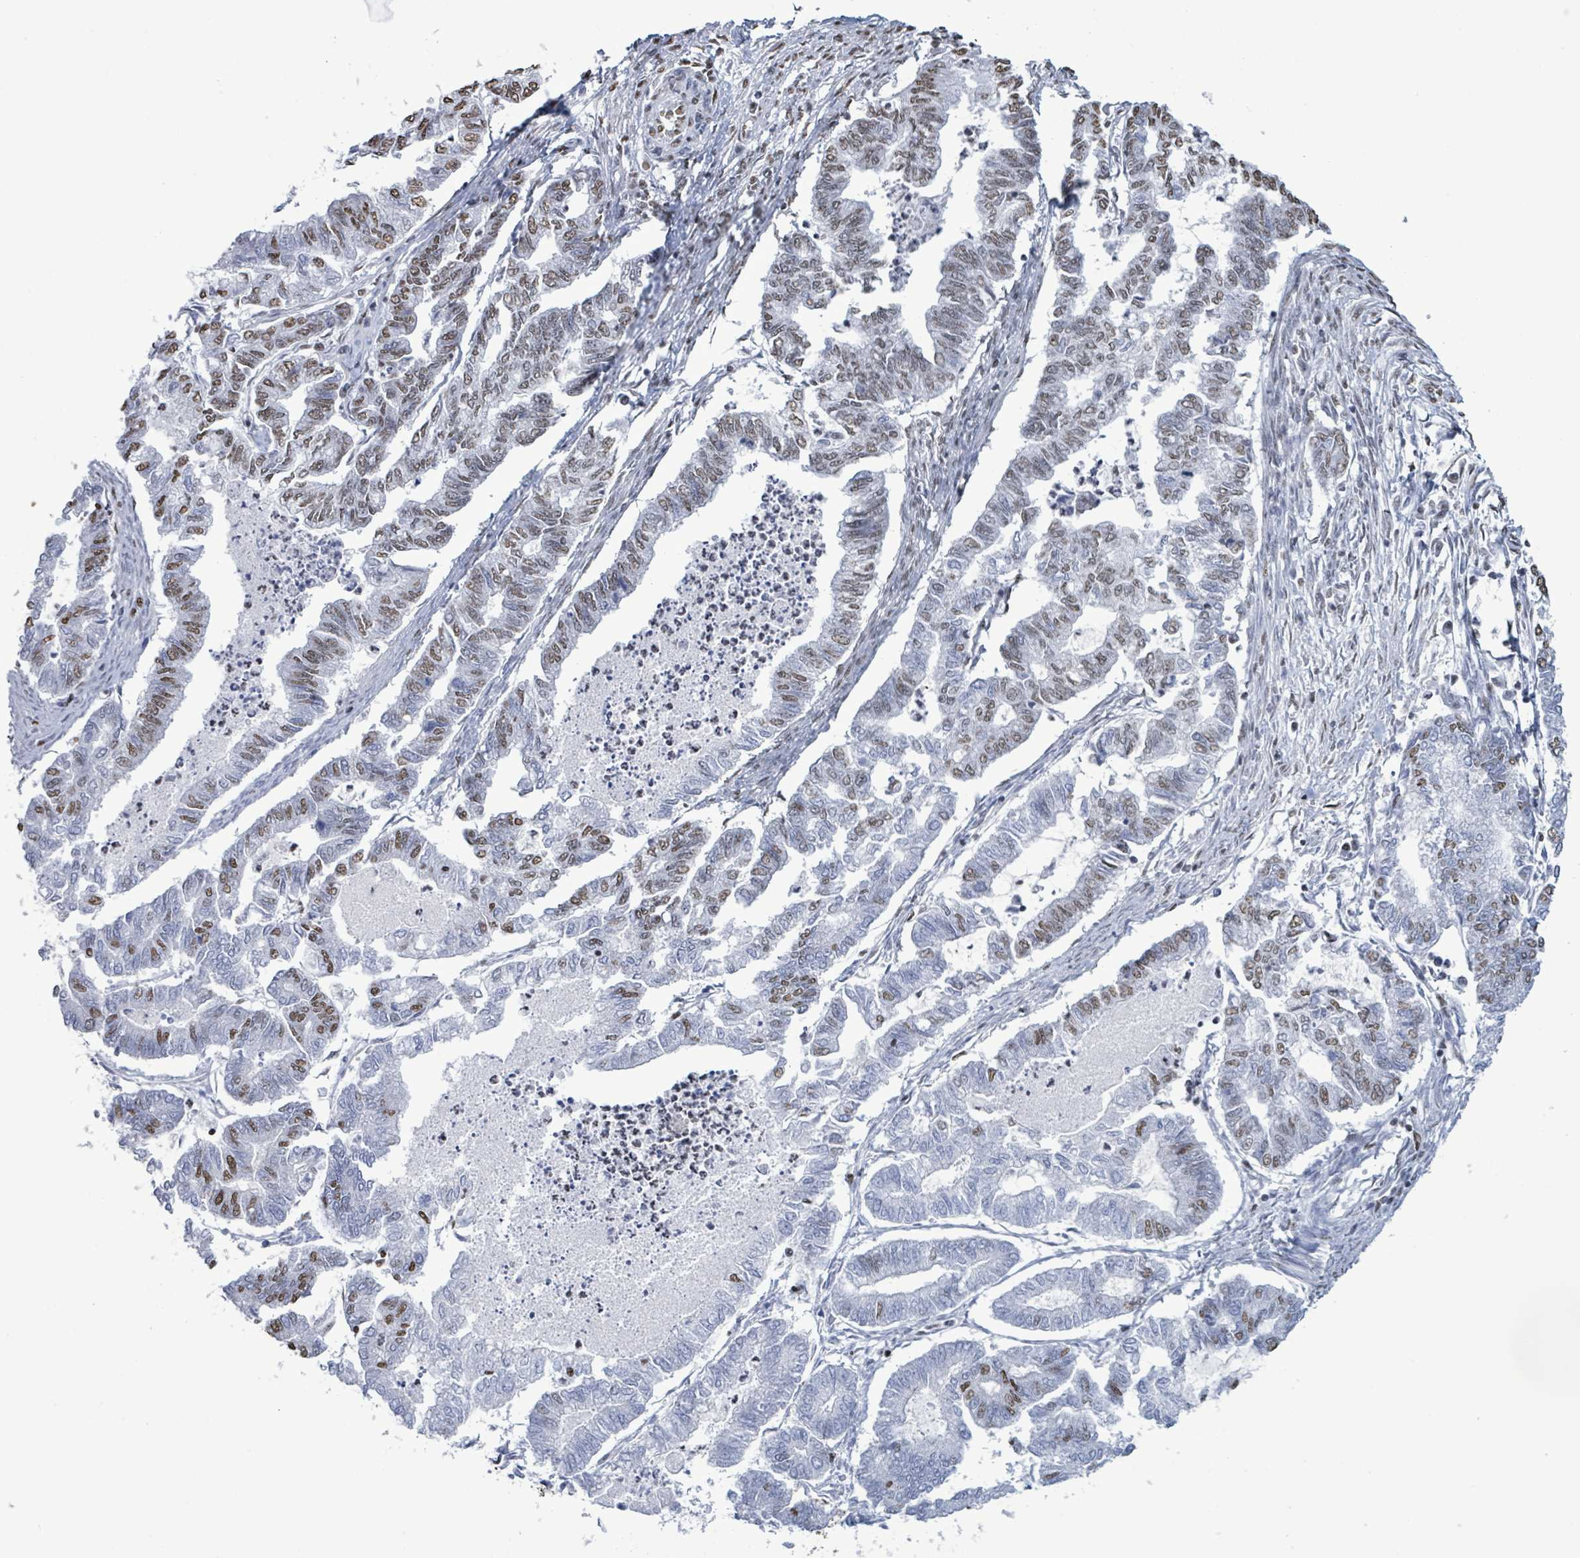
{"staining": {"intensity": "moderate", "quantity": "<25%", "location": "nuclear"}, "tissue": "endometrial cancer", "cell_type": "Tumor cells", "image_type": "cancer", "snomed": [{"axis": "morphology", "description": "Adenocarcinoma, NOS"}, {"axis": "topography", "description": "Endometrium"}], "caption": "Endometrial adenocarcinoma stained for a protein shows moderate nuclear positivity in tumor cells.", "gene": "SAMD14", "patient": {"sex": "female", "age": 79}}